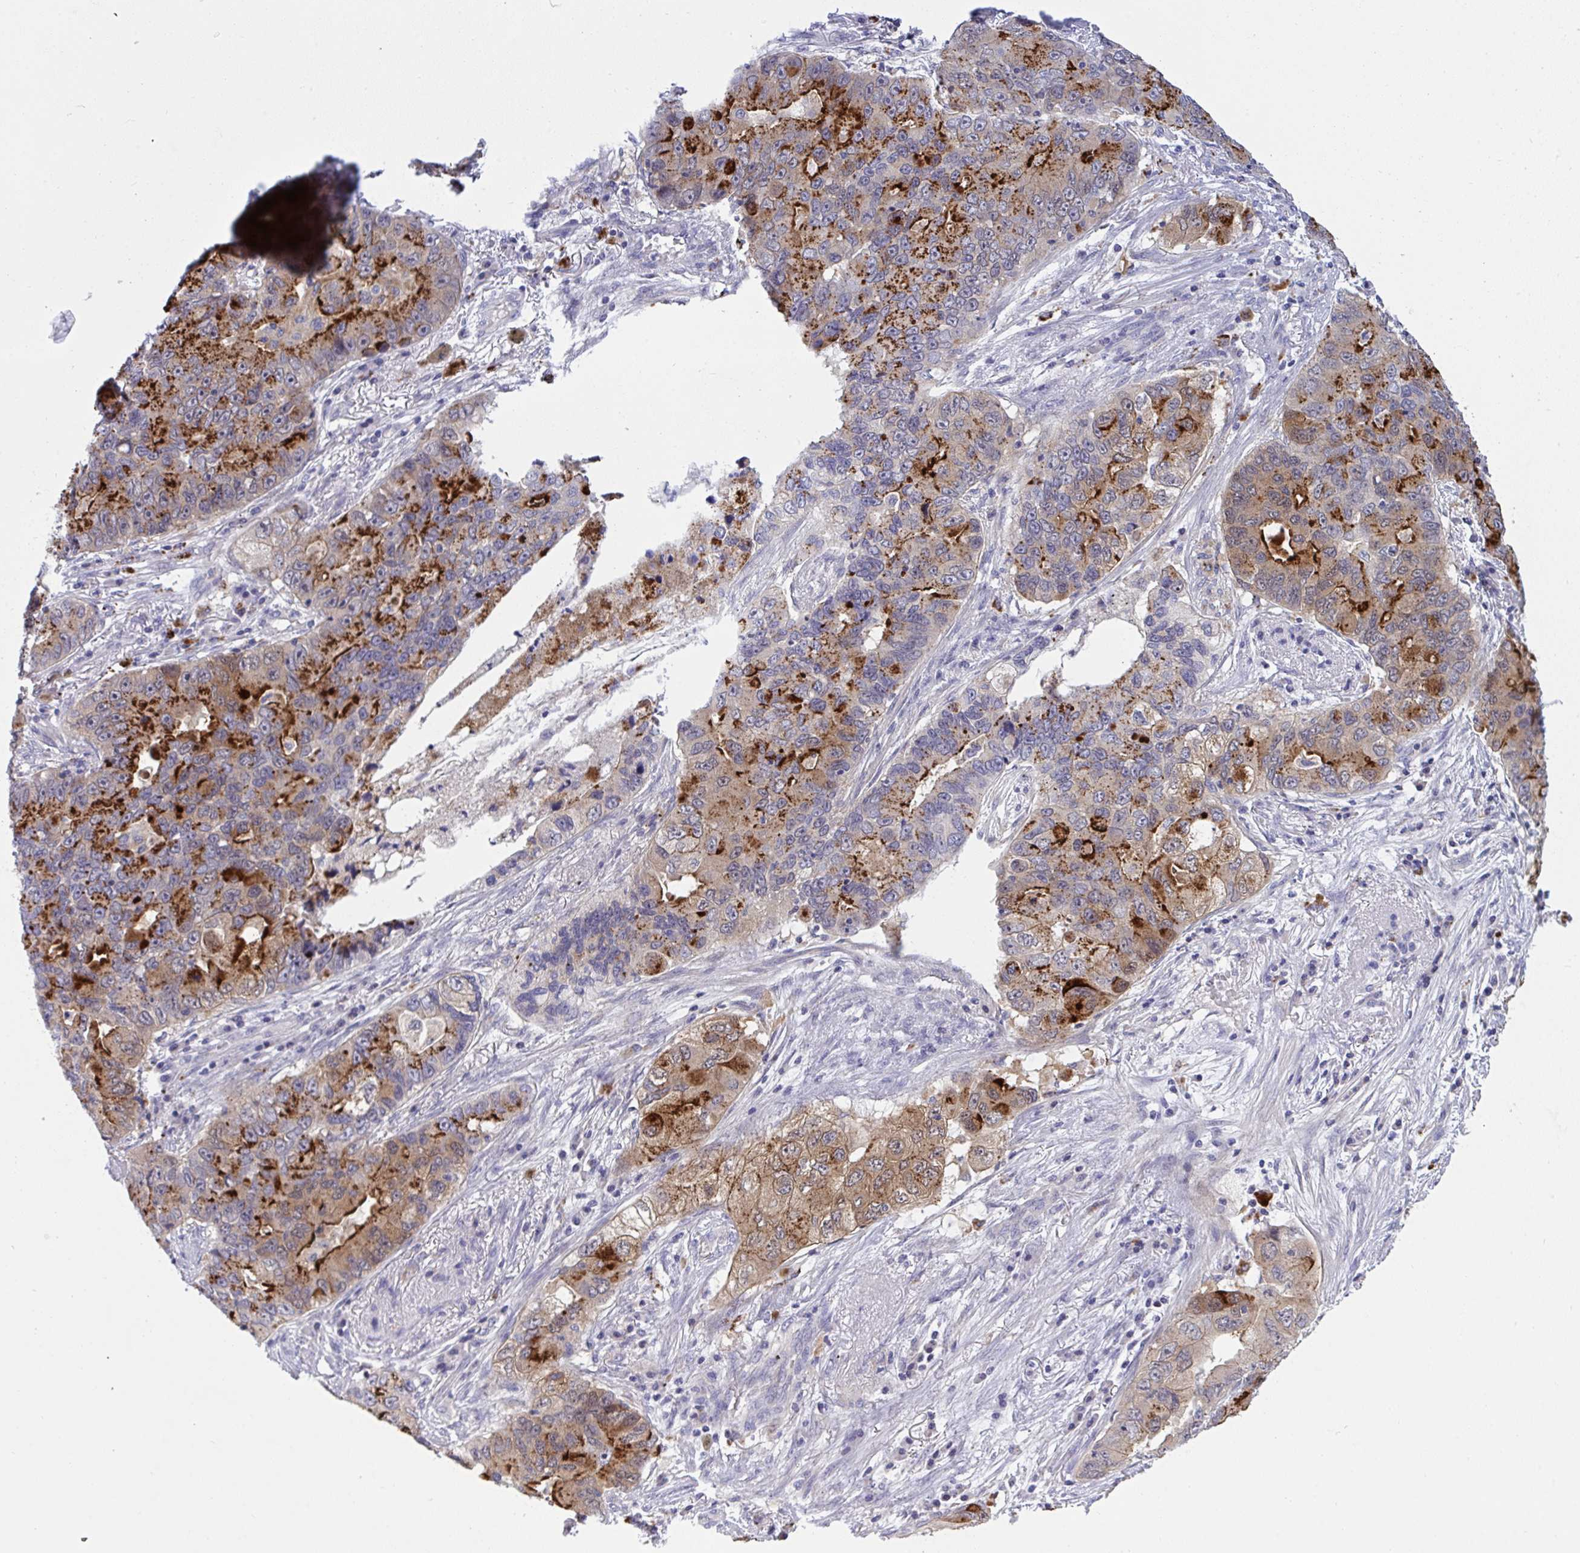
{"staining": {"intensity": "strong", "quantity": "25%-75%", "location": "cytoplasmic/membranous"}, "tissue": "lung cancer", "cell_type": "Tumor cells", "image_type": "cancer", "snomed": [{"axis": "morphology", "description": "Adenocarcinoma, NOS"}, {"axis": "morphology", "description": "Adenocarcinoma, metastatic, NOS"}, {"axis": "topography", "description": "Lymph node"}, {"axis": "topography", "description": "Lung"}], "caption": "IHC of human adenocarcinoma (lung) exhibits high levels of strong cytoplasmic/membranous staining in approximately 25%-75% of tumor cells.", "gene": "HOXD12", "patient": {"sex": "female", "age": 54}}